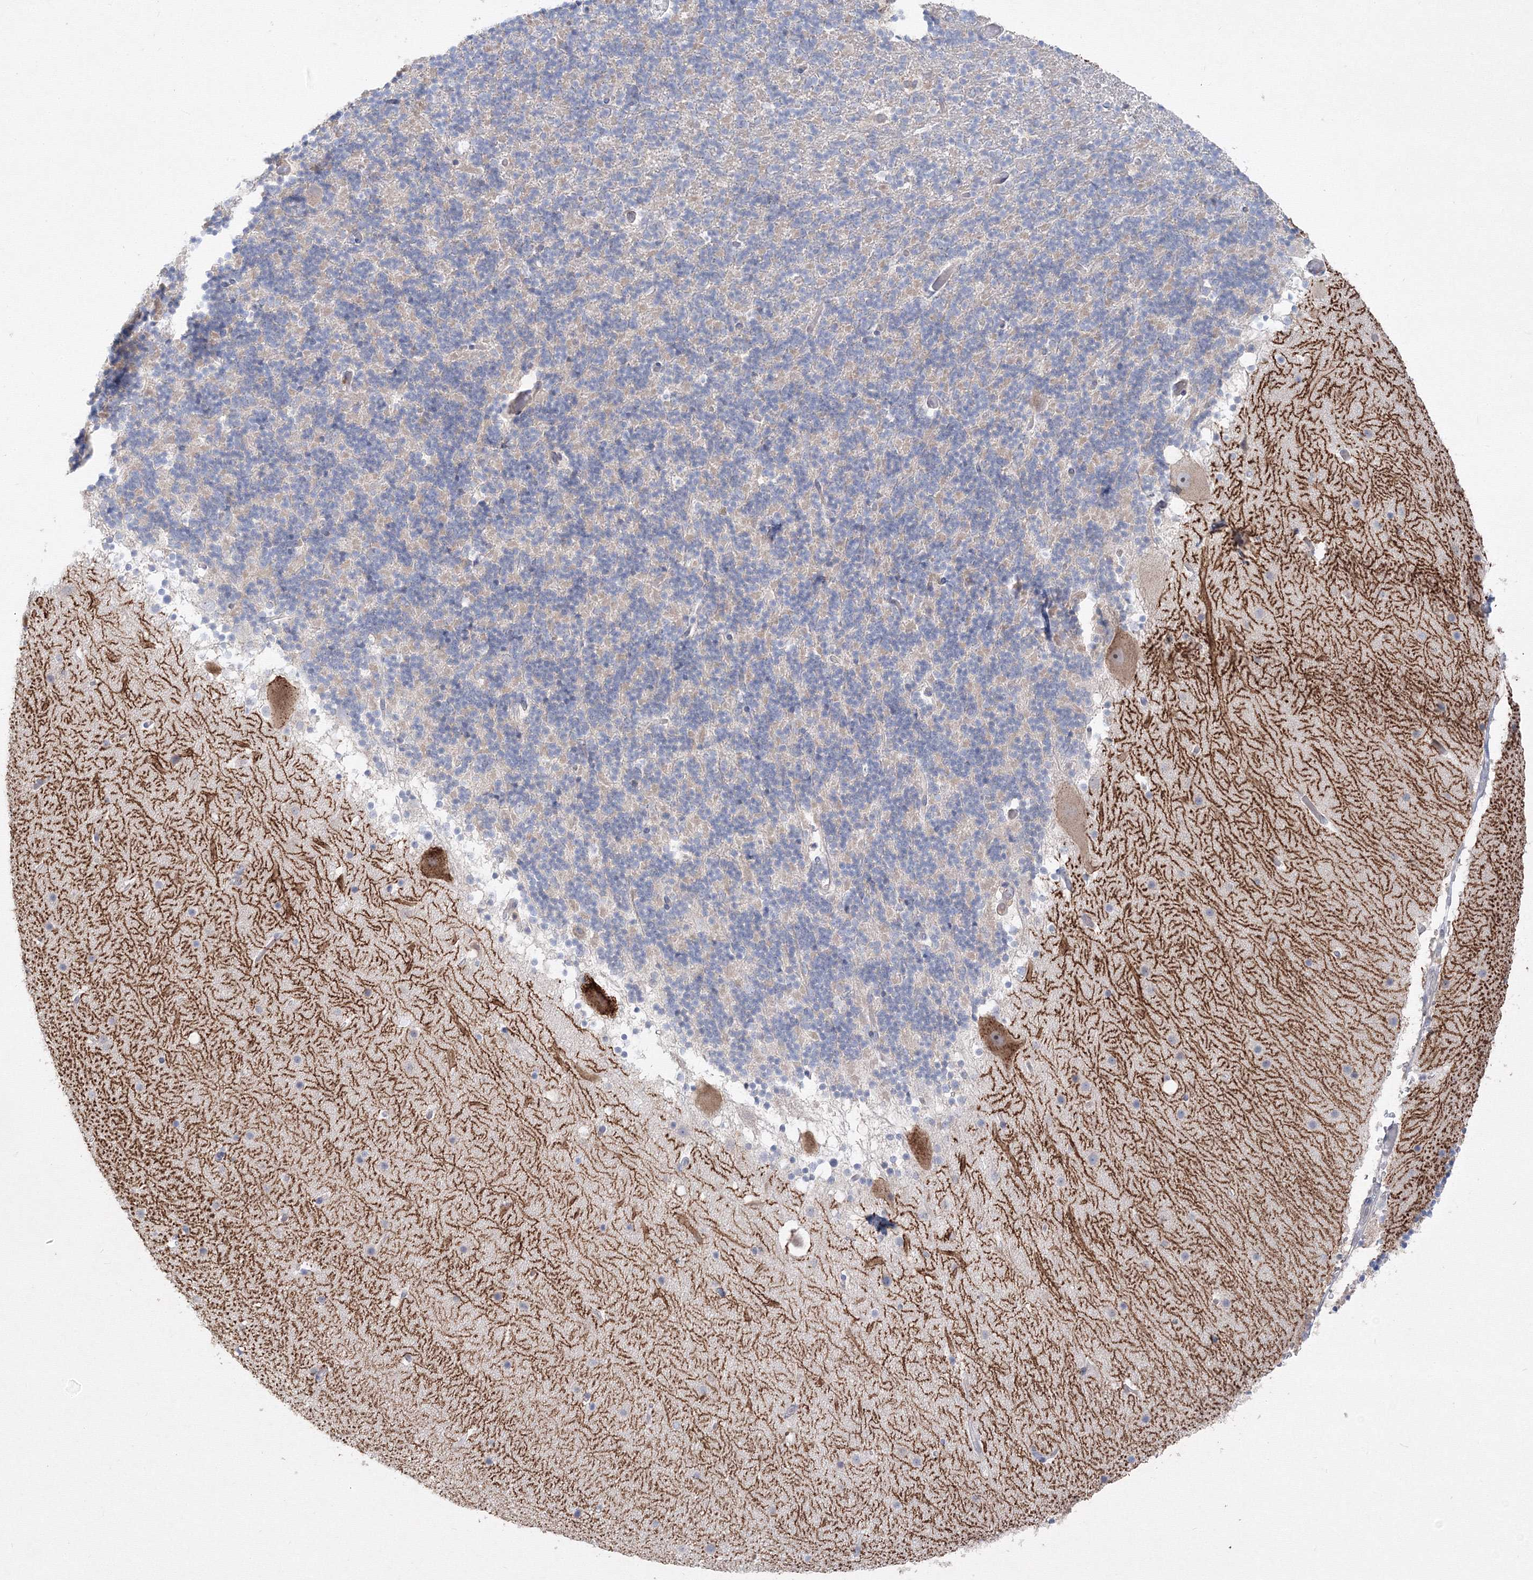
{"staining": {"intensity": "negative", "quantity": "none", "location": "none"}, "tissue": "cerebellum", "cell_type": "Cells in granular layer", "image_type": "normal", "snomed": [{"axis": "morphology", "description": "Normal tissue, NOS"}, {"axis": "topography", "description": "Cerebellum"}], "caption": "High power microscopy micrograph of an IHC micrograph of benign cerebellum, revealing no significant expression in cells in granular layer.", "gene": "FBXL8", "patient": {"sex": "male", "age": 57}}